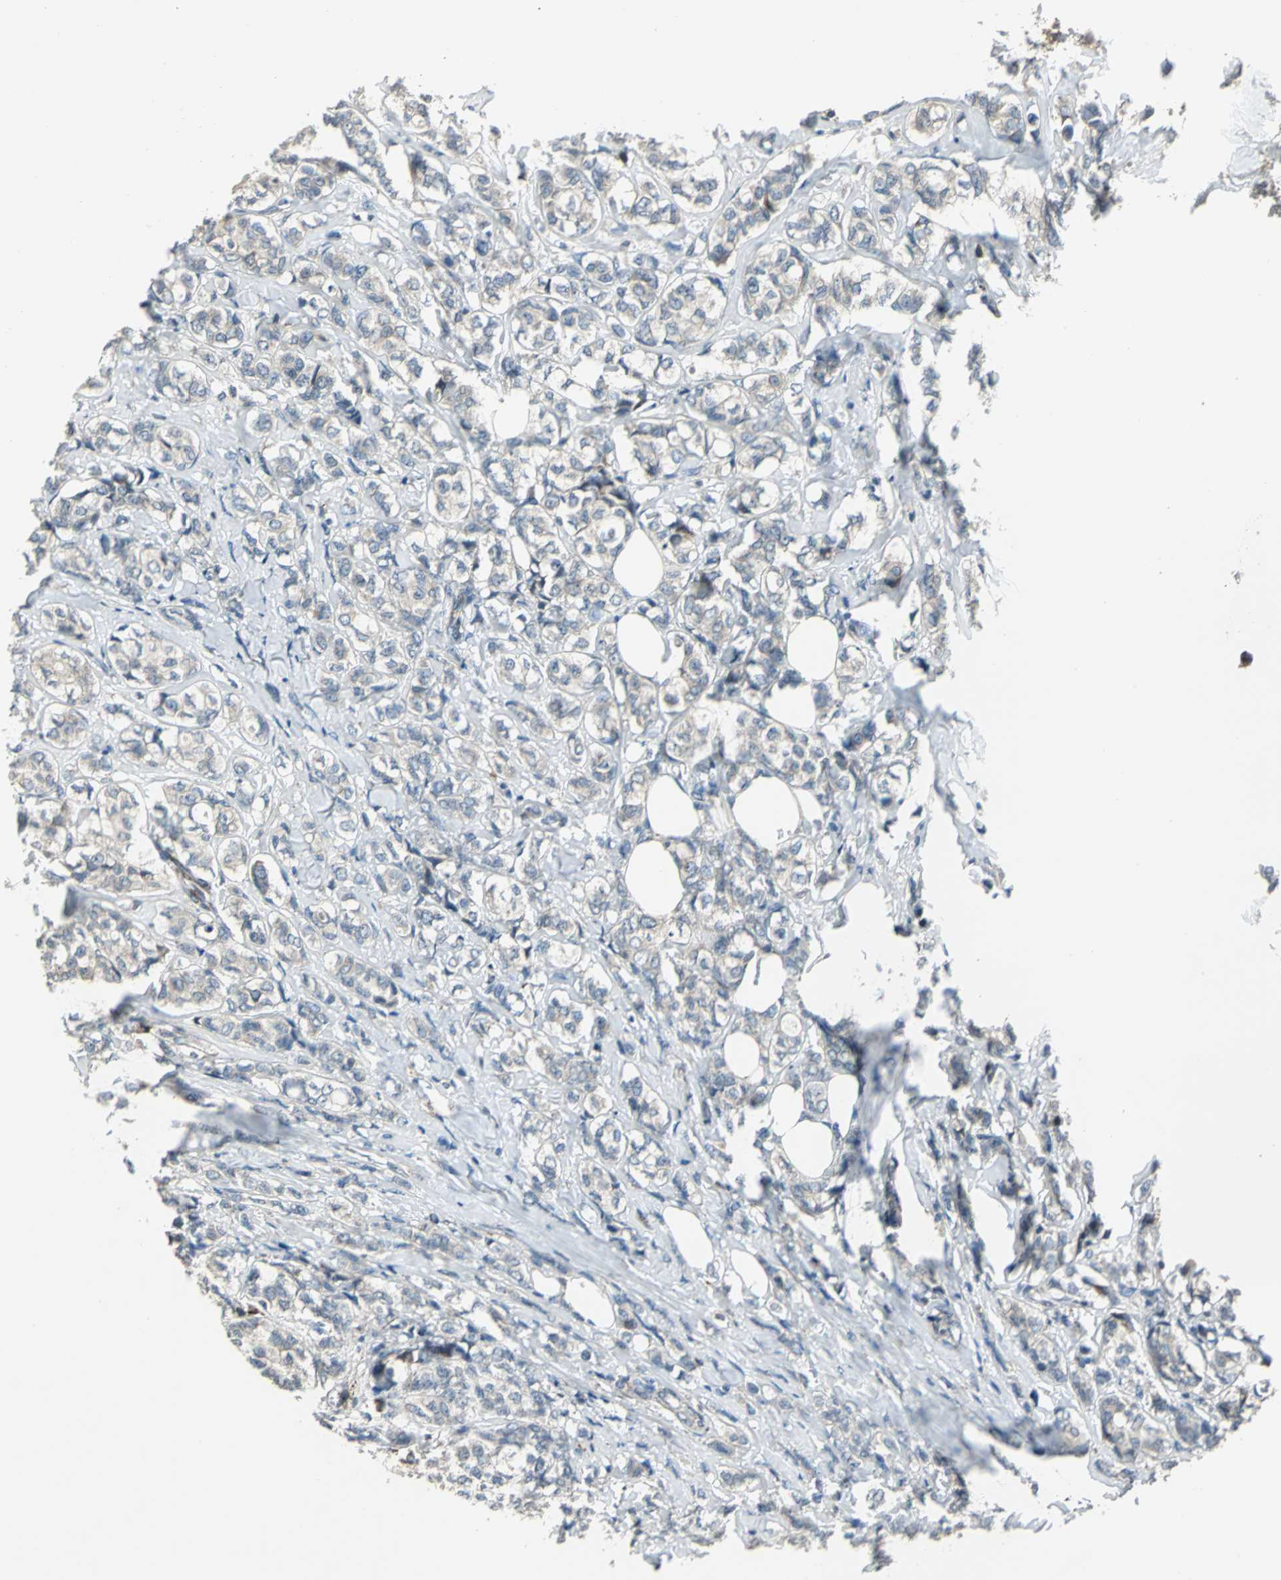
{"staining": {"intensity": "weak", "quantity": "<25%", "location": "cytoplasmic/membranous"}, "tissue": "breast cancer", "cell_type": "Tumor cells", "image_type": "cancer", "snomed": [{"axis": "morphology", "description": "Lobular carcinoma"}, {"axis": "topography", "description": "Breast"}], "caption": "Protein analysis of breast cancer shows no significant positivity in tumor cells. Nuclei are stained in blue.", "gene": "HTATIP2", "patient": {"sex": "female", "age": 60}}